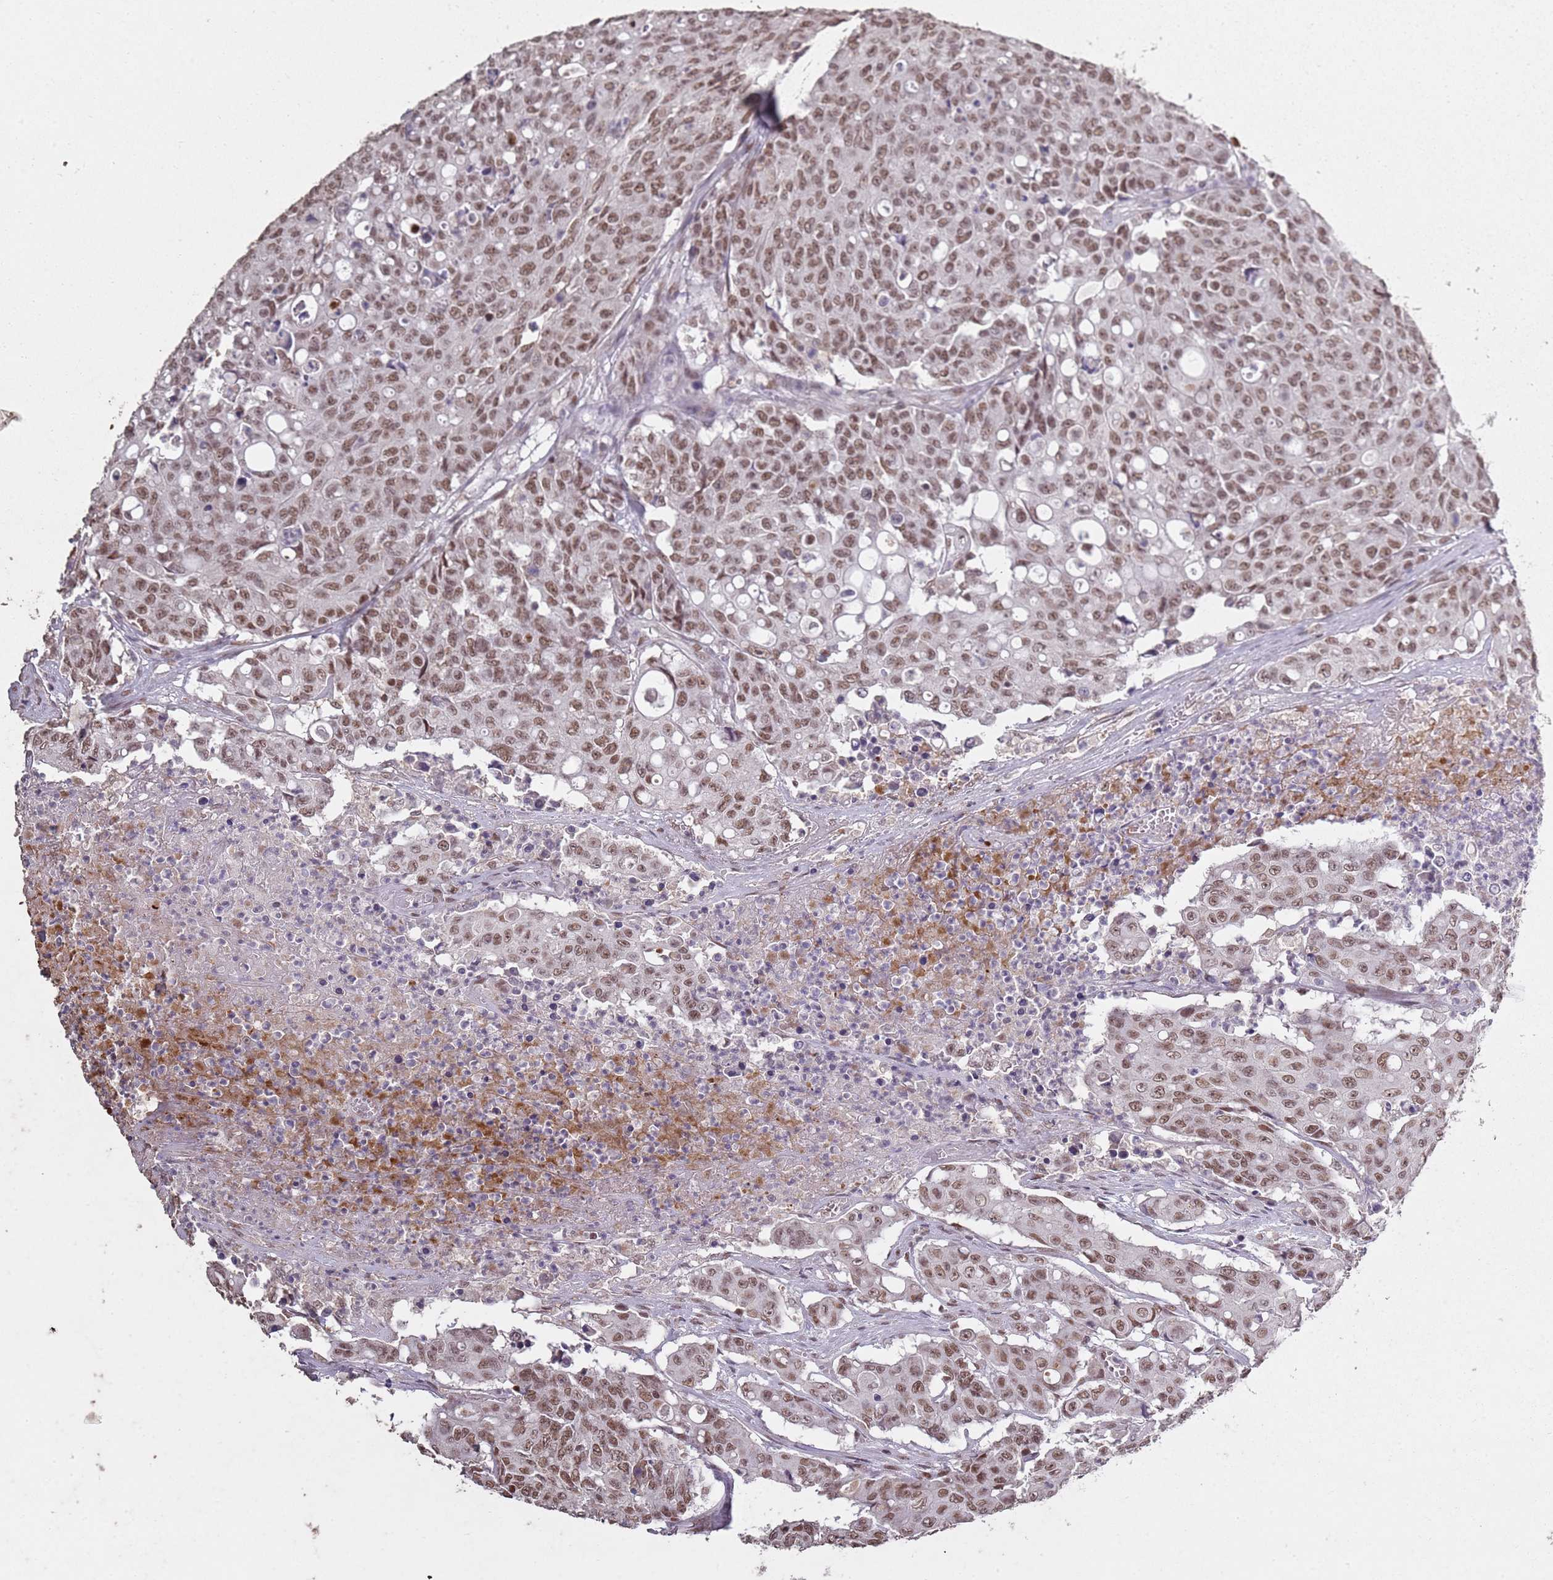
{"staining": {"intensity": "moderate", "quantity": ">75%", "location": "nuclear"}, "tissue": "colorectal cancer", "cell_type": "Tumor cells", "image_type": "cancer", "snomed": [{"axis": "morphology", "description": "Adenocarcinoma, NOS"}, {"axis": "topography", "description": "Colon"}], "caption": "Adenocarcinoma (colorectal) stained with a protein marker shows moderate staining in tumor cells.", "gene": "ARL14EP", "patient": {"sex": "male", "age": 51}}